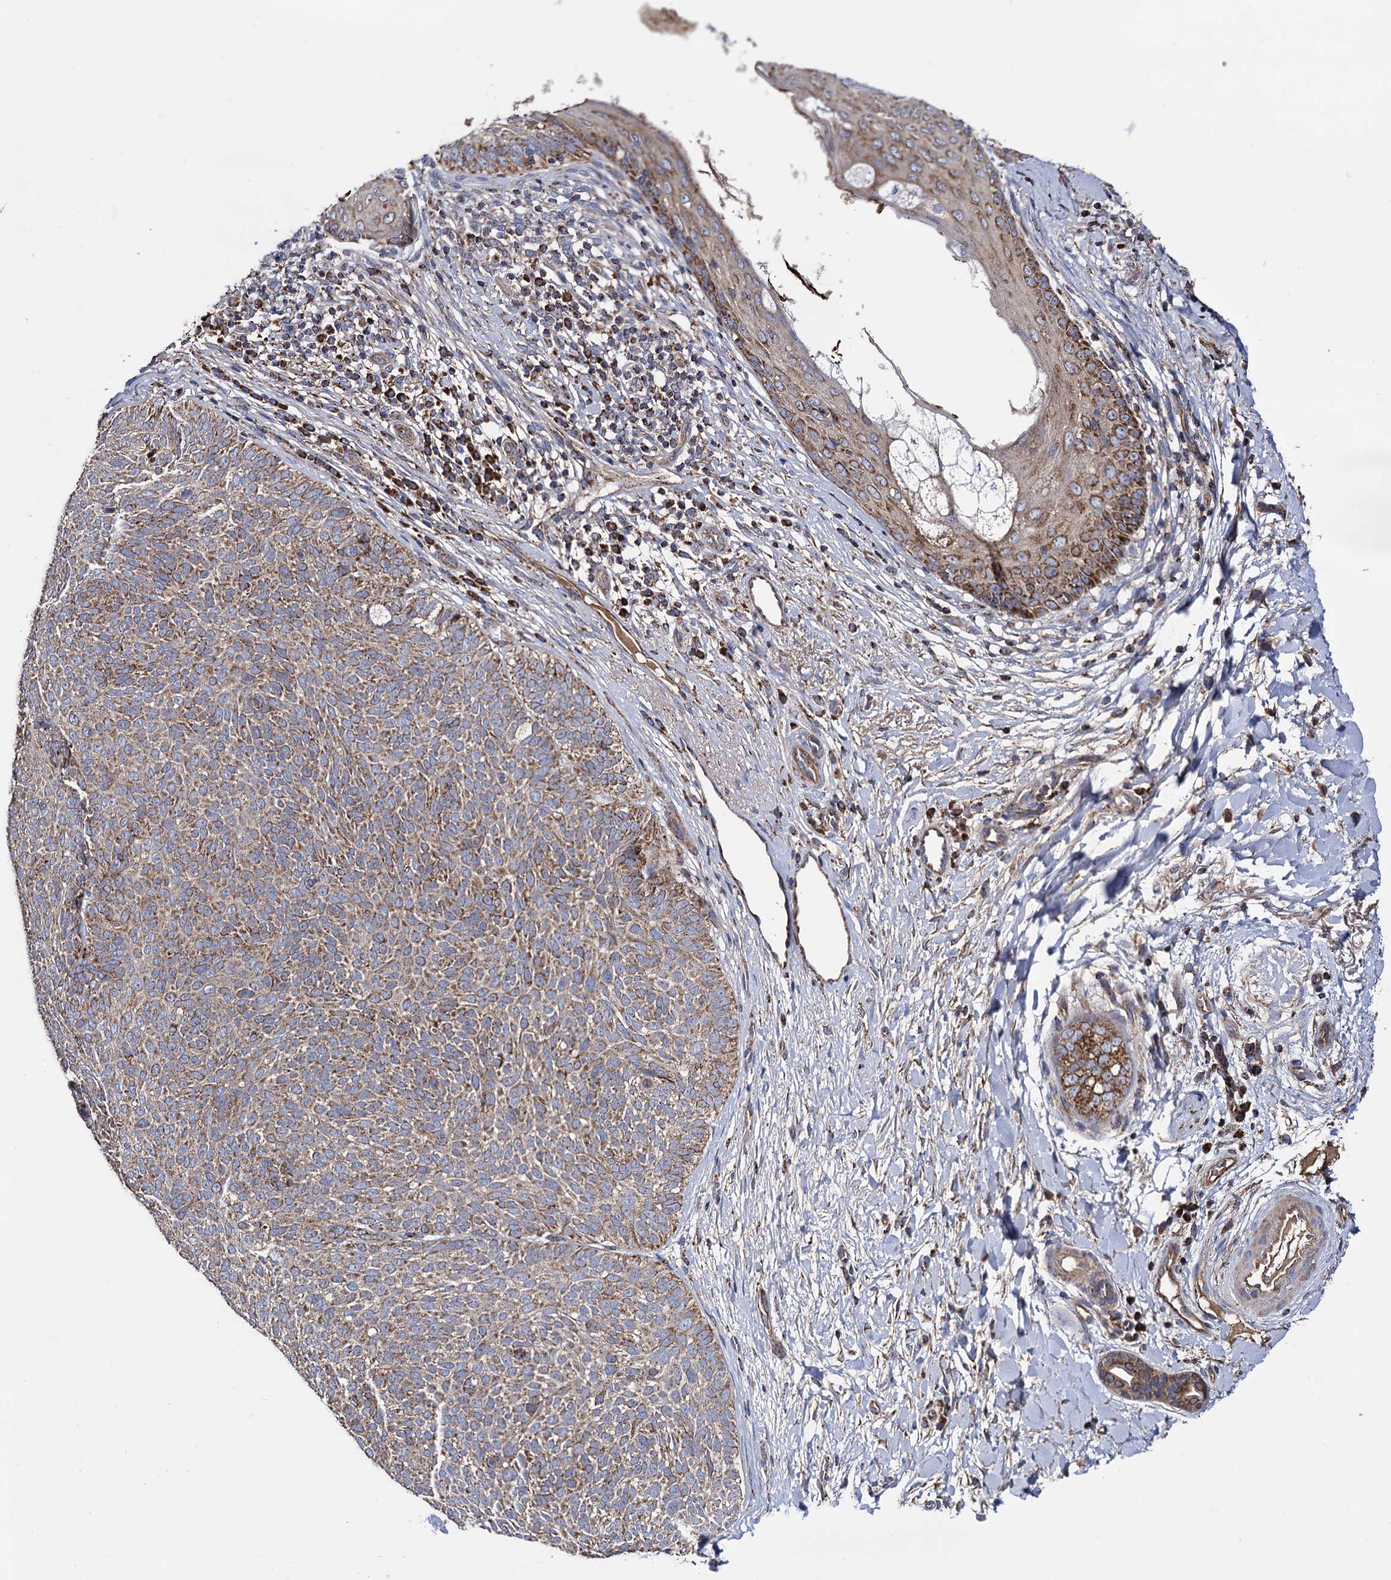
{"staining": {"intensity": "moderate", "quantity": ">75%", "location": "cytoplasmic/membranous"}, "tissue": "skin cancer", "cell_type": "Tumor cells", "image_type": "cancer", "snomed": [{"axis": "morphology", "description": "Basal cell carcinoma"}, {"axis": "topography", "description": "Skin"}], "caption": "This photomicrograph displays skin cancer stained with IHC to label a protein in brown. The cytoplasmic/membranous of tumor cells show moderate positivity for the protein. Nuclei are counter-stained blue.", "gene": "IQCH", "patient": {"sex": "male", "age": 85}}